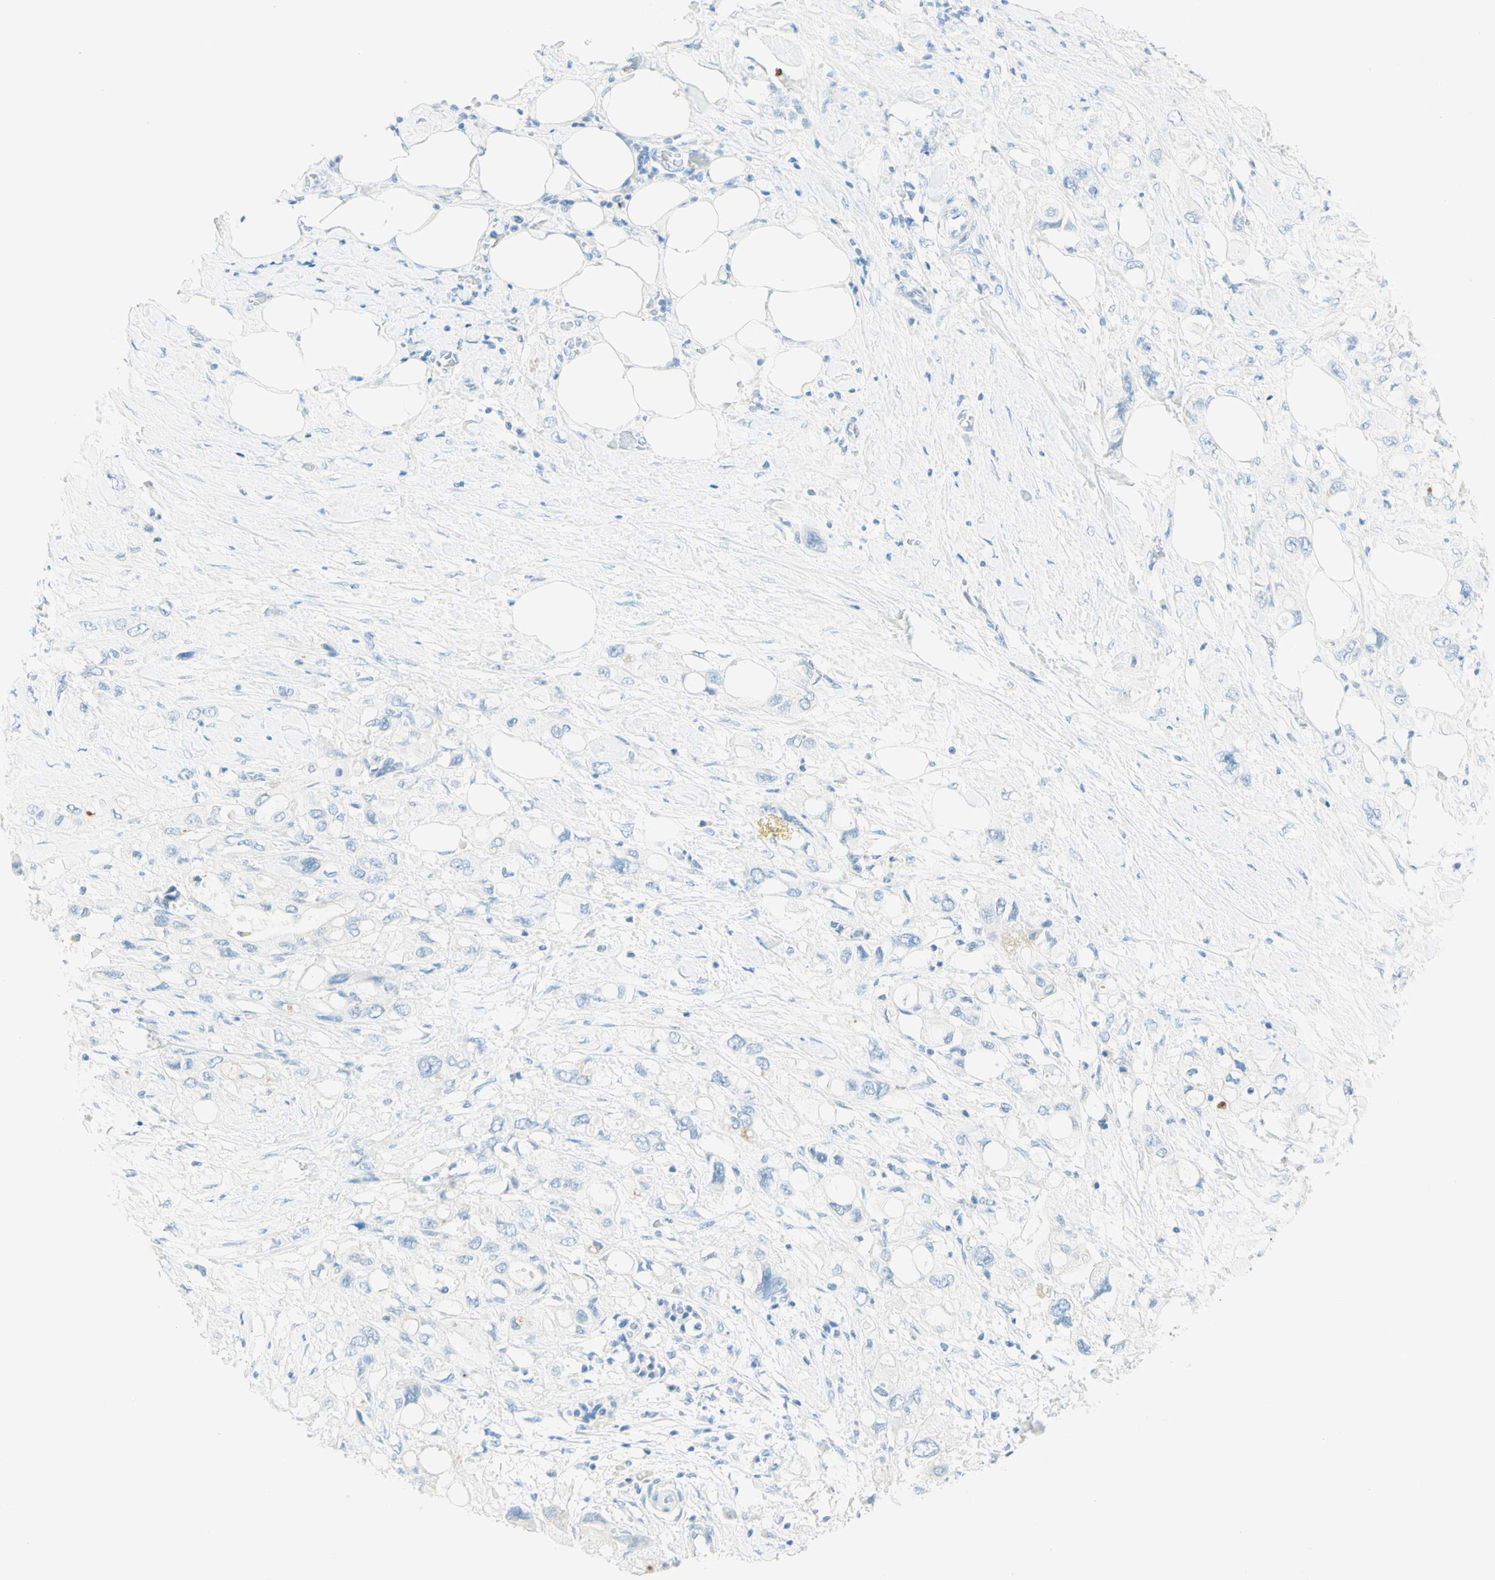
{"staining": {"intensity": "negative", "quantity": "none", "location": "none"}, "tissue": "pancreatic cancer", "cell_type": "Tumor cells", "image_type": "cancer", "snomed": [{"axis": "morphology", "description": "Adenocarcinoma, NOS"}, {"axis": "topography", "description": "Pancreas"}], "caption": "Tumor cells show no significant protein positivity in pancreatic adenocarcinoma.", "gene": "TMEM132D", "patient": {"sex": "female", "age": 56}}